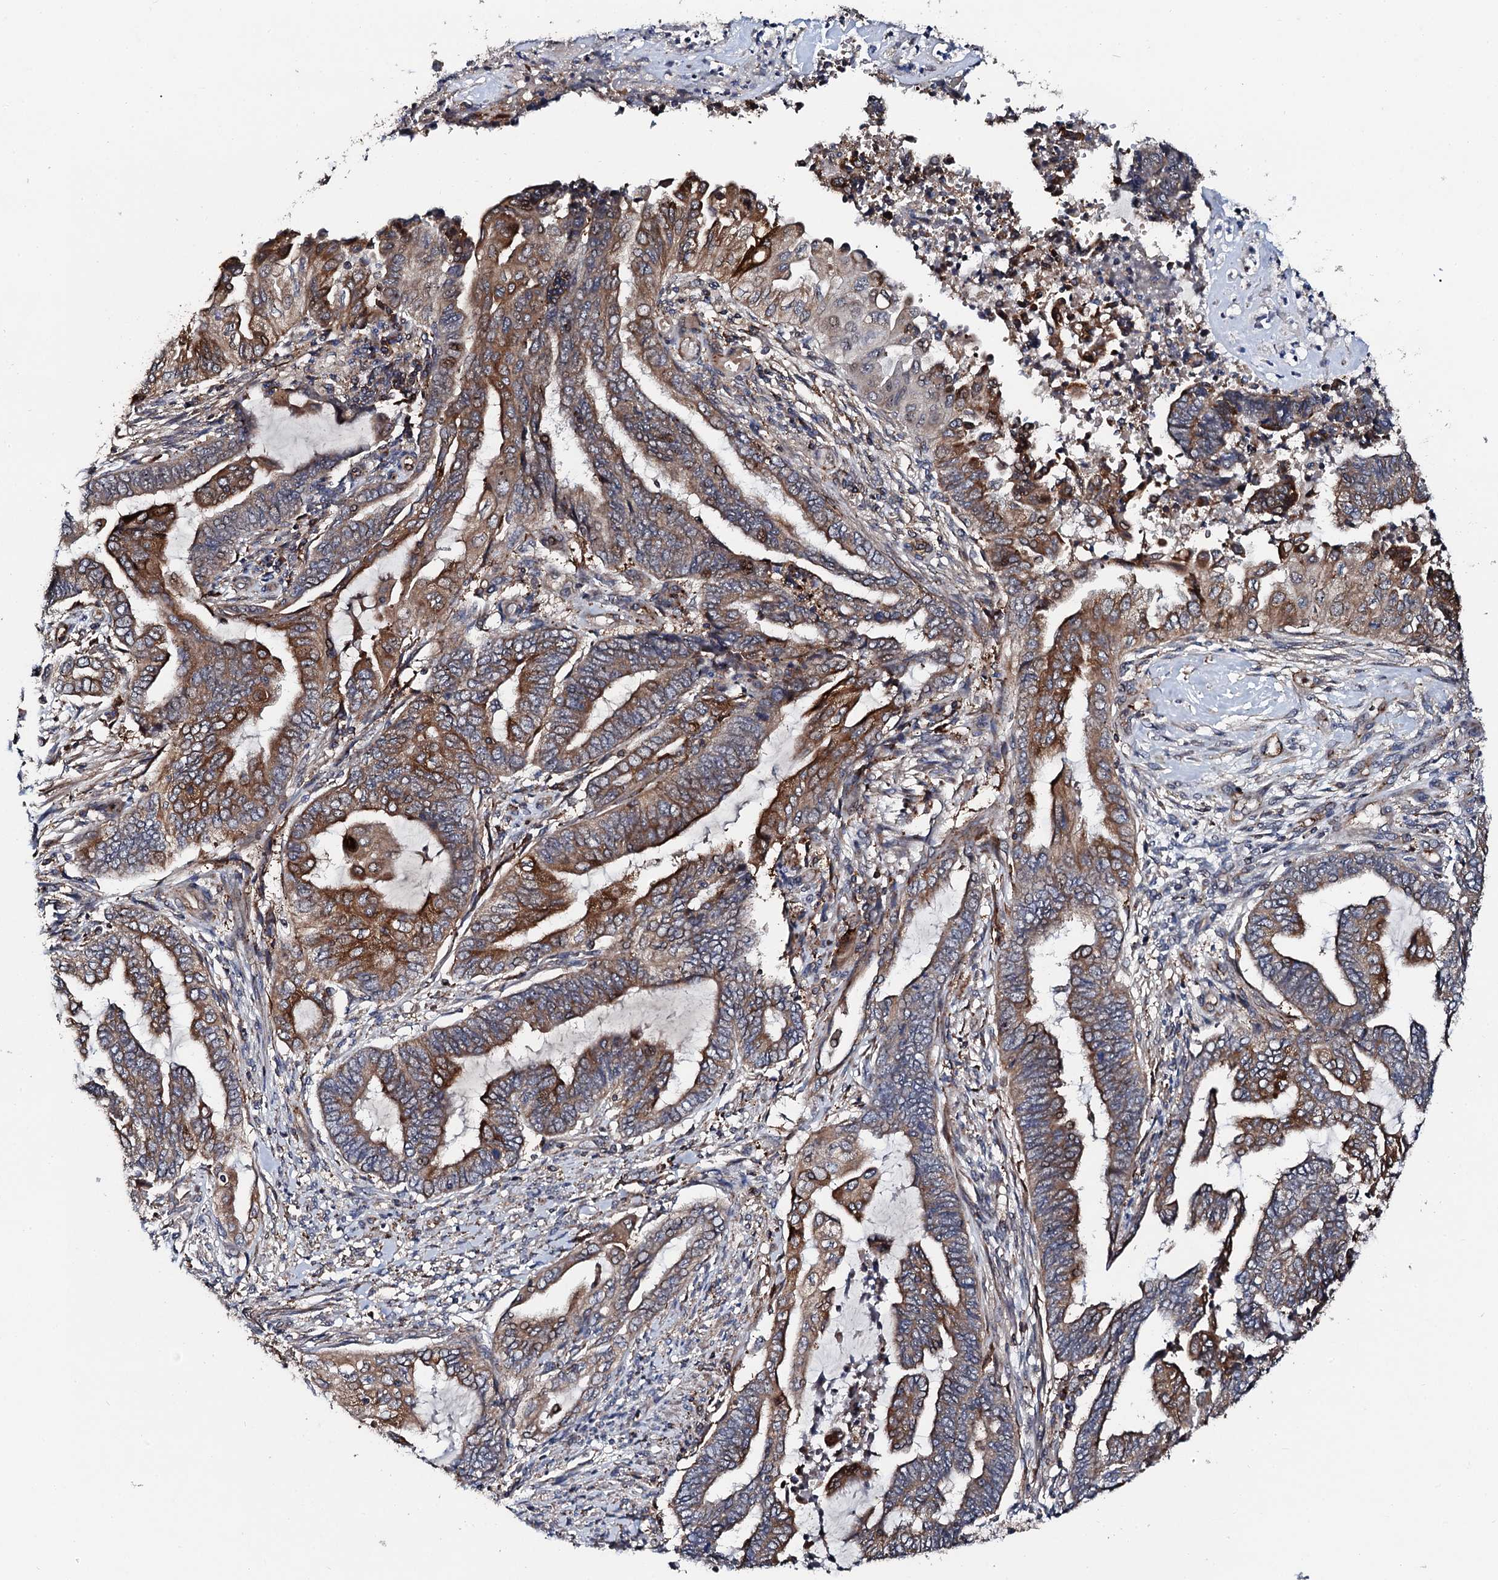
{"staining": {"intensity": "moderate", "quantity": "25%-75%", "location": "cytoplasmic/membranous"}, "tissue": "endometrial cancer", "cell_type": "Tumor cells", "image_type": "cancer", "snomed": [{"axis": "morphology", "description": "Adenocarcinoma, NOS"}, {"axis": "topography", "description": "Uterus"}, {"axis": "topography", "description": "Endometrium"}], "caption": "Immunohistochemical staining of human endometrial cancer (adenocarcinoma) exhibits medium levels of moderate cytoplasmic/membranous positivity in about 25%-75% of tumor cells. (Brightfield microscopy of DAB IHC at high magnification).", "gene": "GTPBP4", "patient": {"sex": "female", "age": 70}}